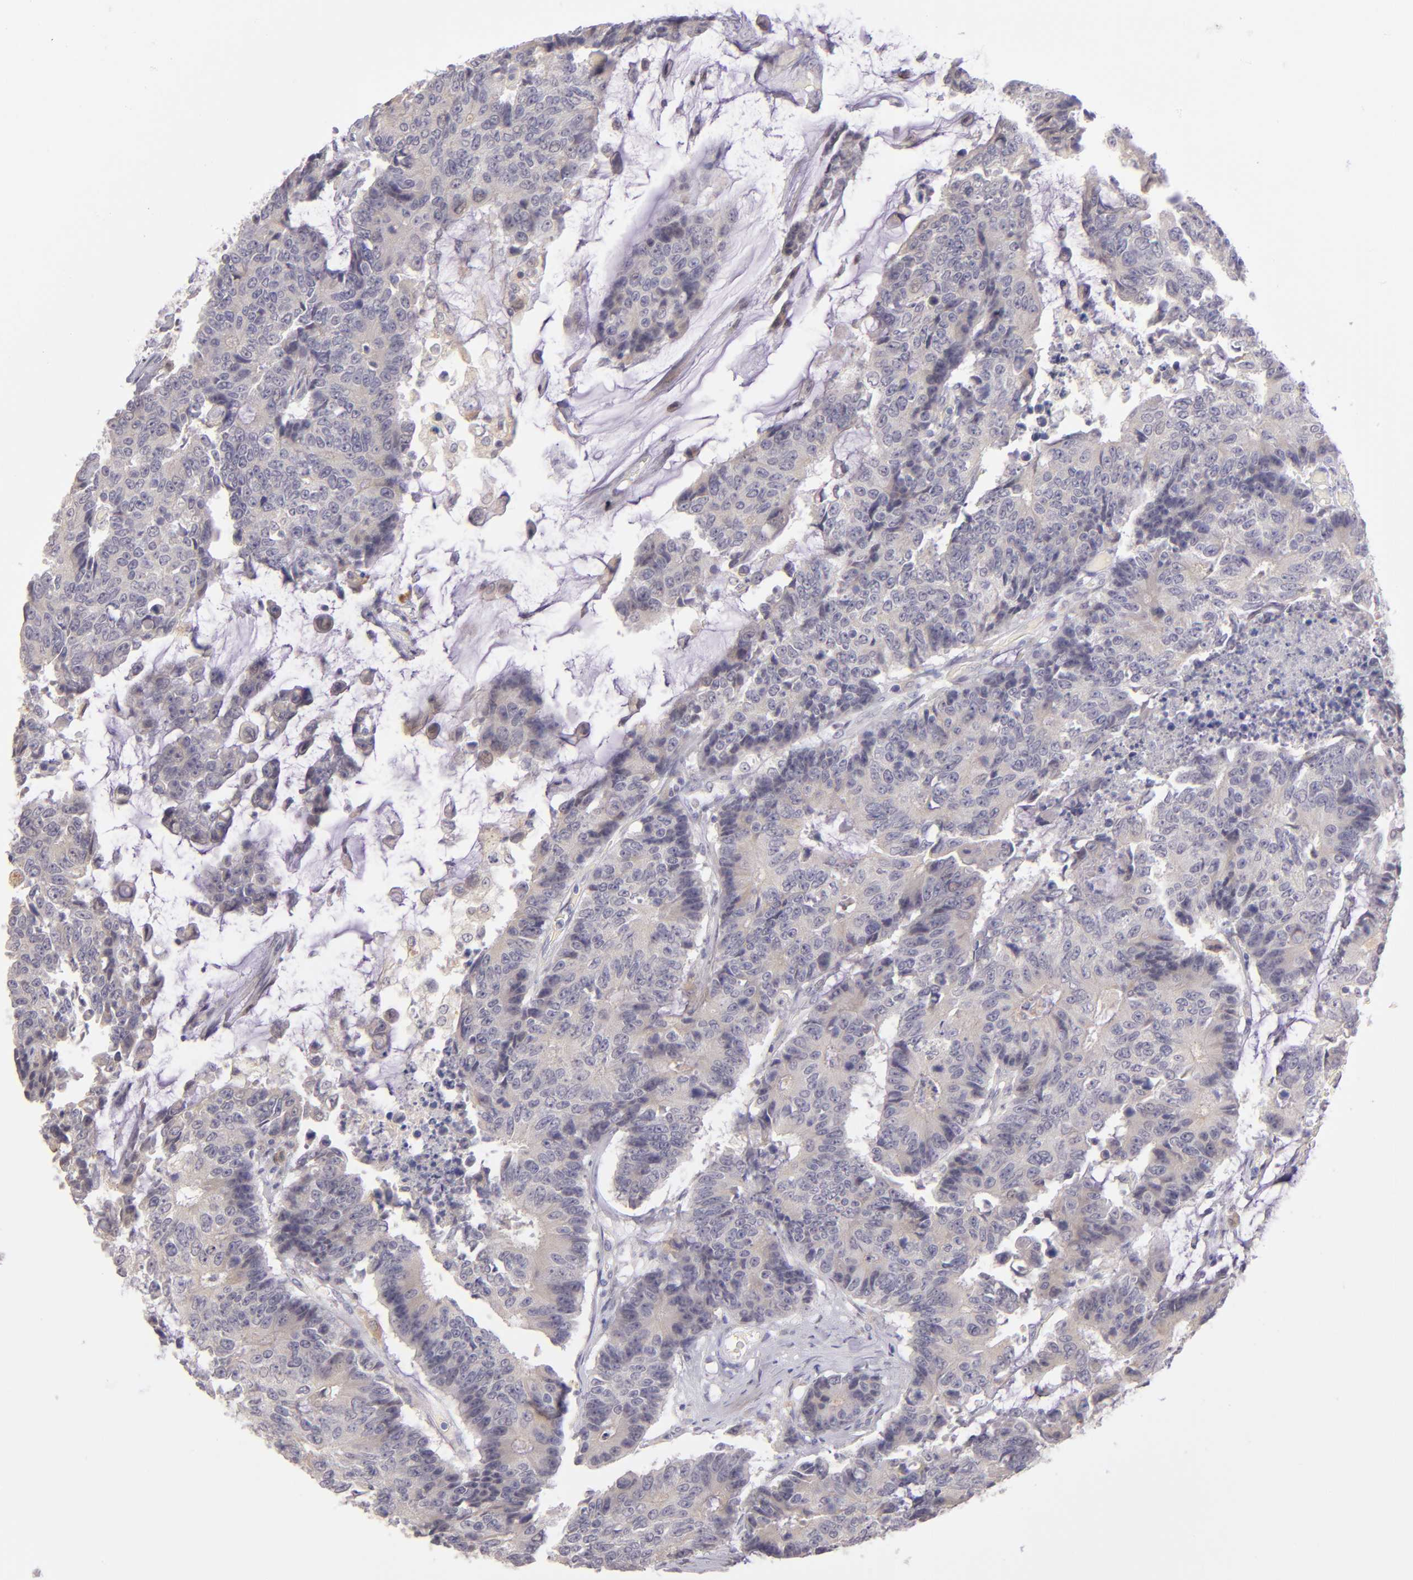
{"staining": {"intensity": "weak", "quantity": "<25%", "location": "cytoplasmic/membranous"}, "tissue": "colorectal cancer", "cell_type": "Tumor cells", "image_type": "cancer", "snomed": [{"axis": "morphology", "description": "Adenocarcinoma, NOS"}, {"axis": "topography", "description": "Colon"}], "caption": "This is a micrograph of immunohistochemistry (IHC) staining of colorectal cancer, which shows no positivity in tumor cells.", "gene": "TRAF3", "patient": {"sex": "female", "age": 86}}